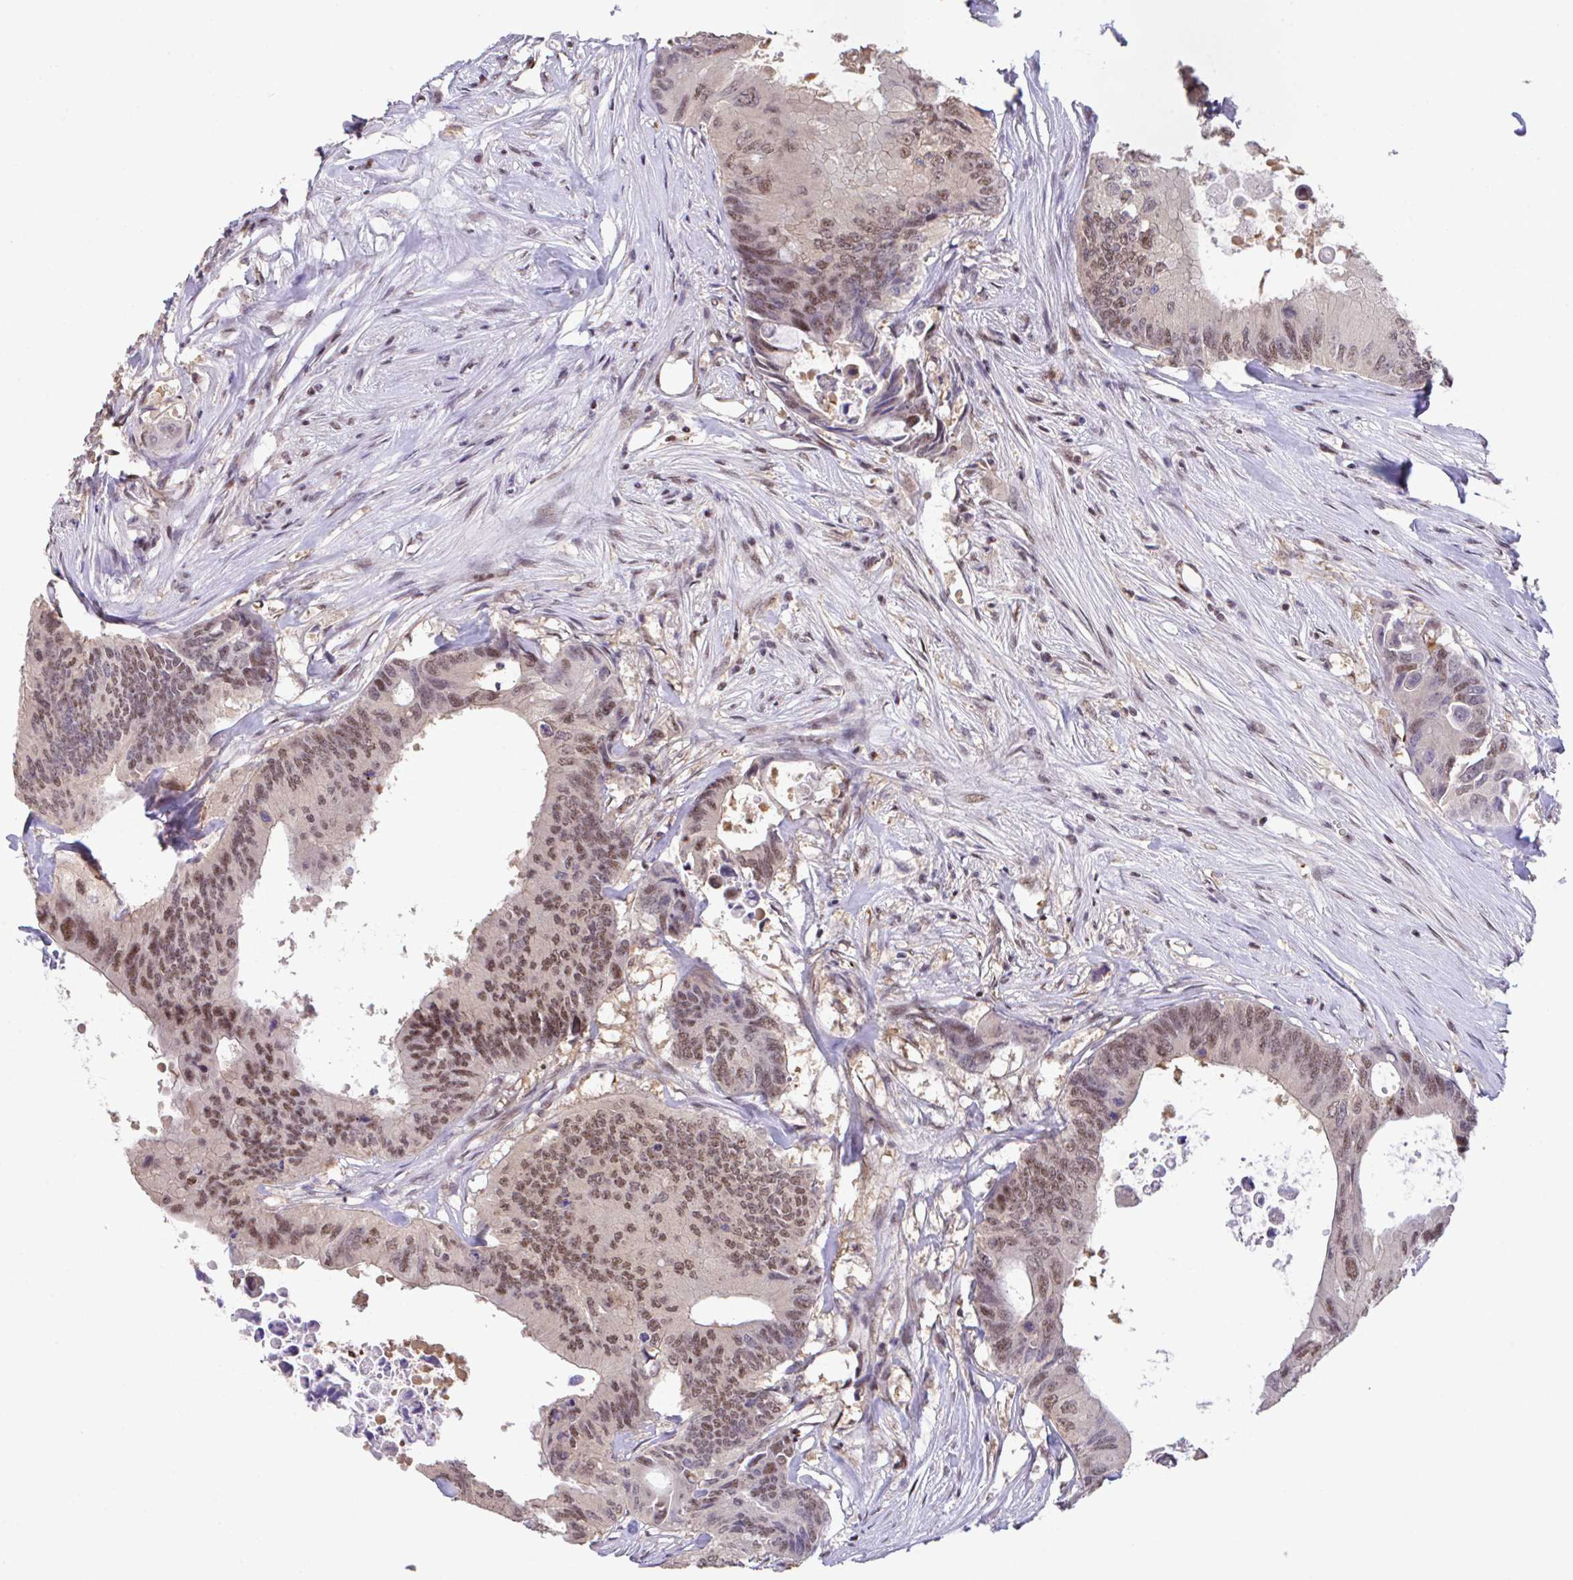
{"staining": {"intensity": "moderate", "quantity": ">75%", "location": "nuclear"}, "tissue": "colorectal cancer", "cell_type": "Tumor cells", "image_type": "cancer", "snomed": [{"axis": "morphology", "description": "Adenocarcinoma, NOS"}, {"axis": "topography", "description": "Colon"}], "caption": "Immunohistochemistry photomicrograph of colorectal adenocarcinoma stained for a protein (brown), which exhibits medium levels of moderate nuclear positivity in approximately >75% of tumor cells.", "gene": "OR6K3", "patient": {"sex": "male", "age": 71}}